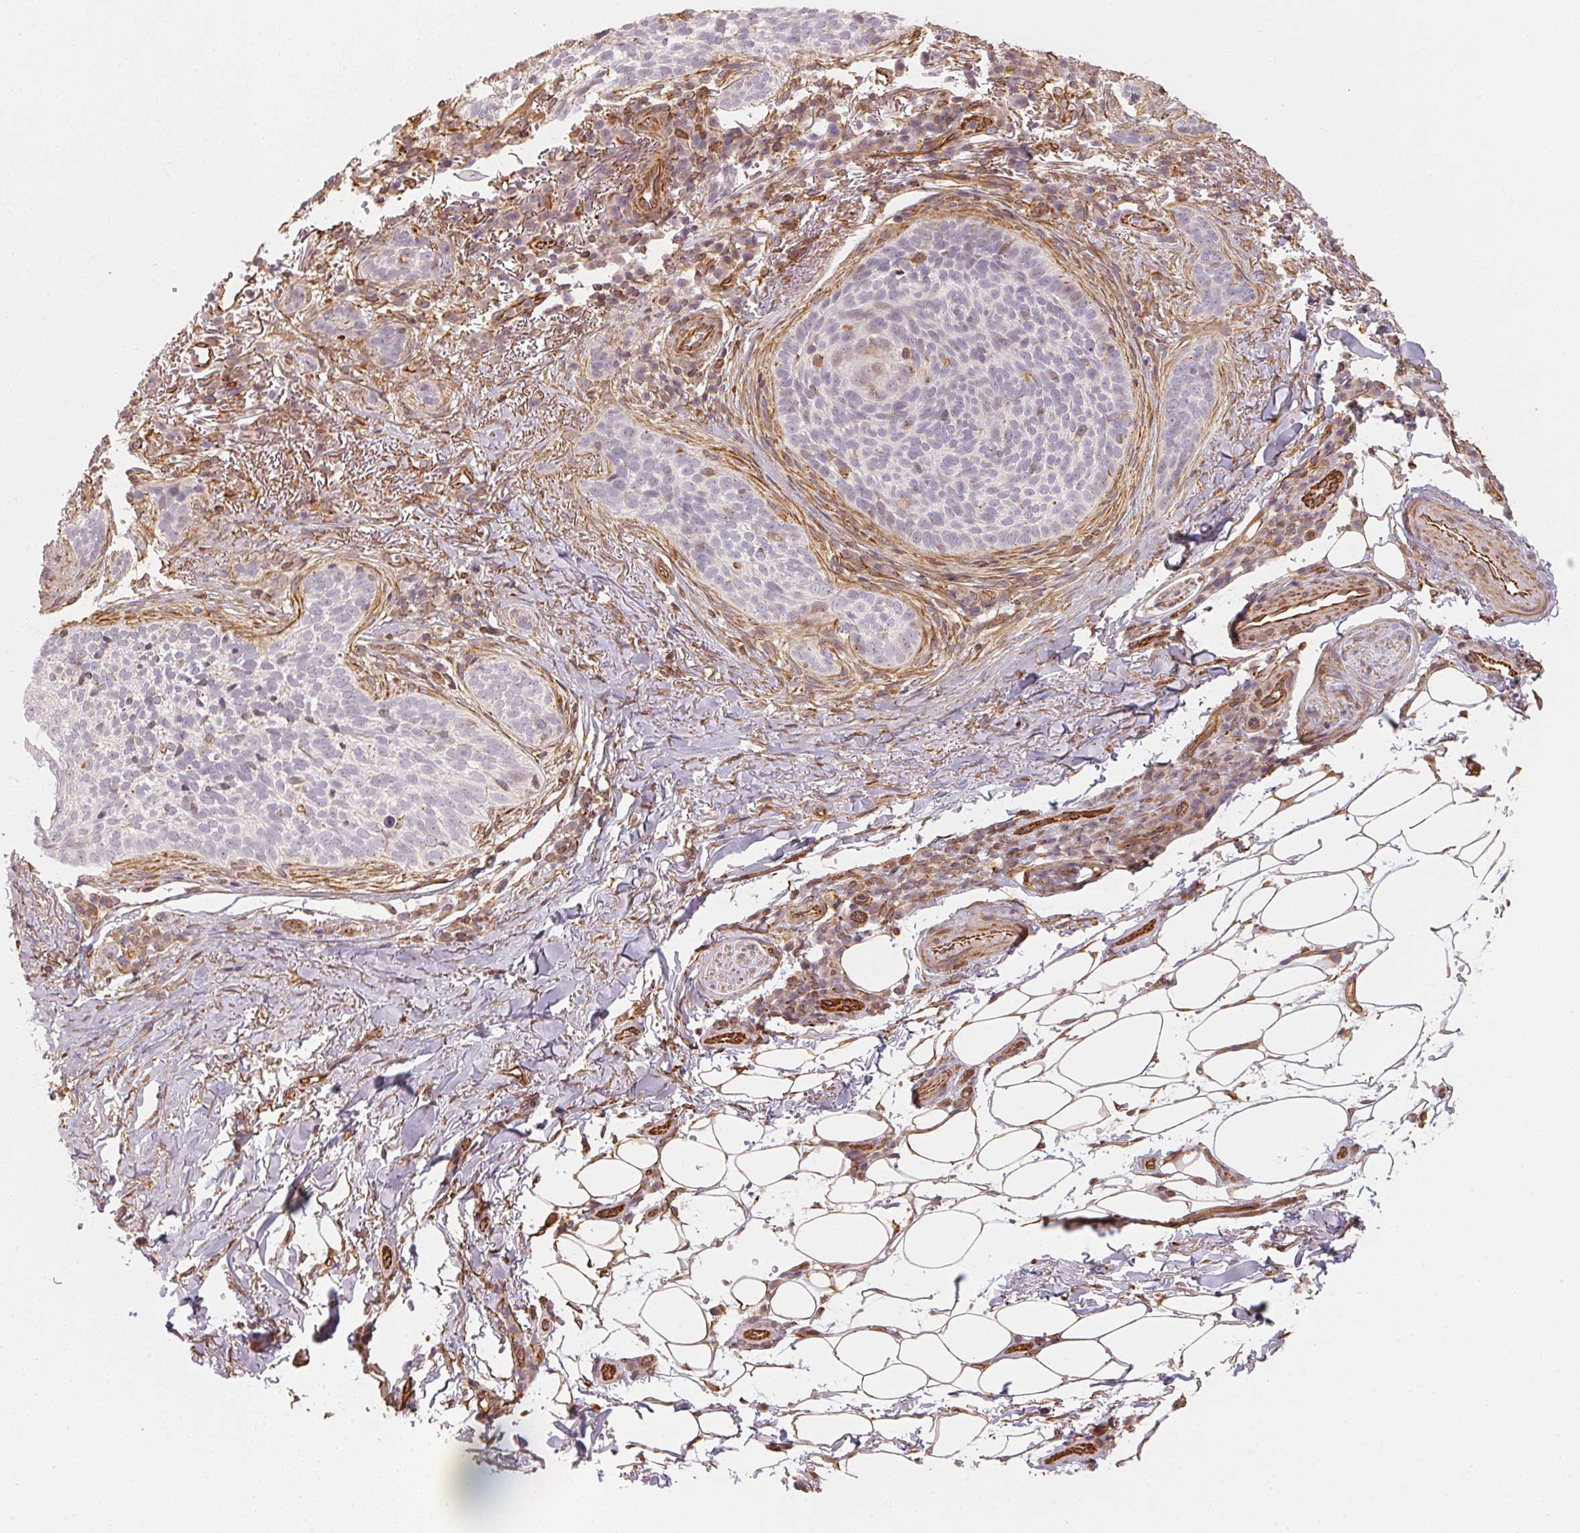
{"staining": {"intensity": "negative", "quantity": "none", "location": "none"}, "tissue": "skin cancer", "cell_type": "Tumor cells", "image_type": "cancer", "snomed": [{"axis": "morphology", "description": "Basal cell carcinoma"}, {"axis": "topography", "description": "Skin"}, {"axis": "topography", "description": "Skin of head"}], "caption": "Skin basal cell carcinoma stained for a protein using immunohistochemistry exhibits no staining tumor cells.", "gene": "FOXR2", "patient": {"sex": "male", "age": 62}}